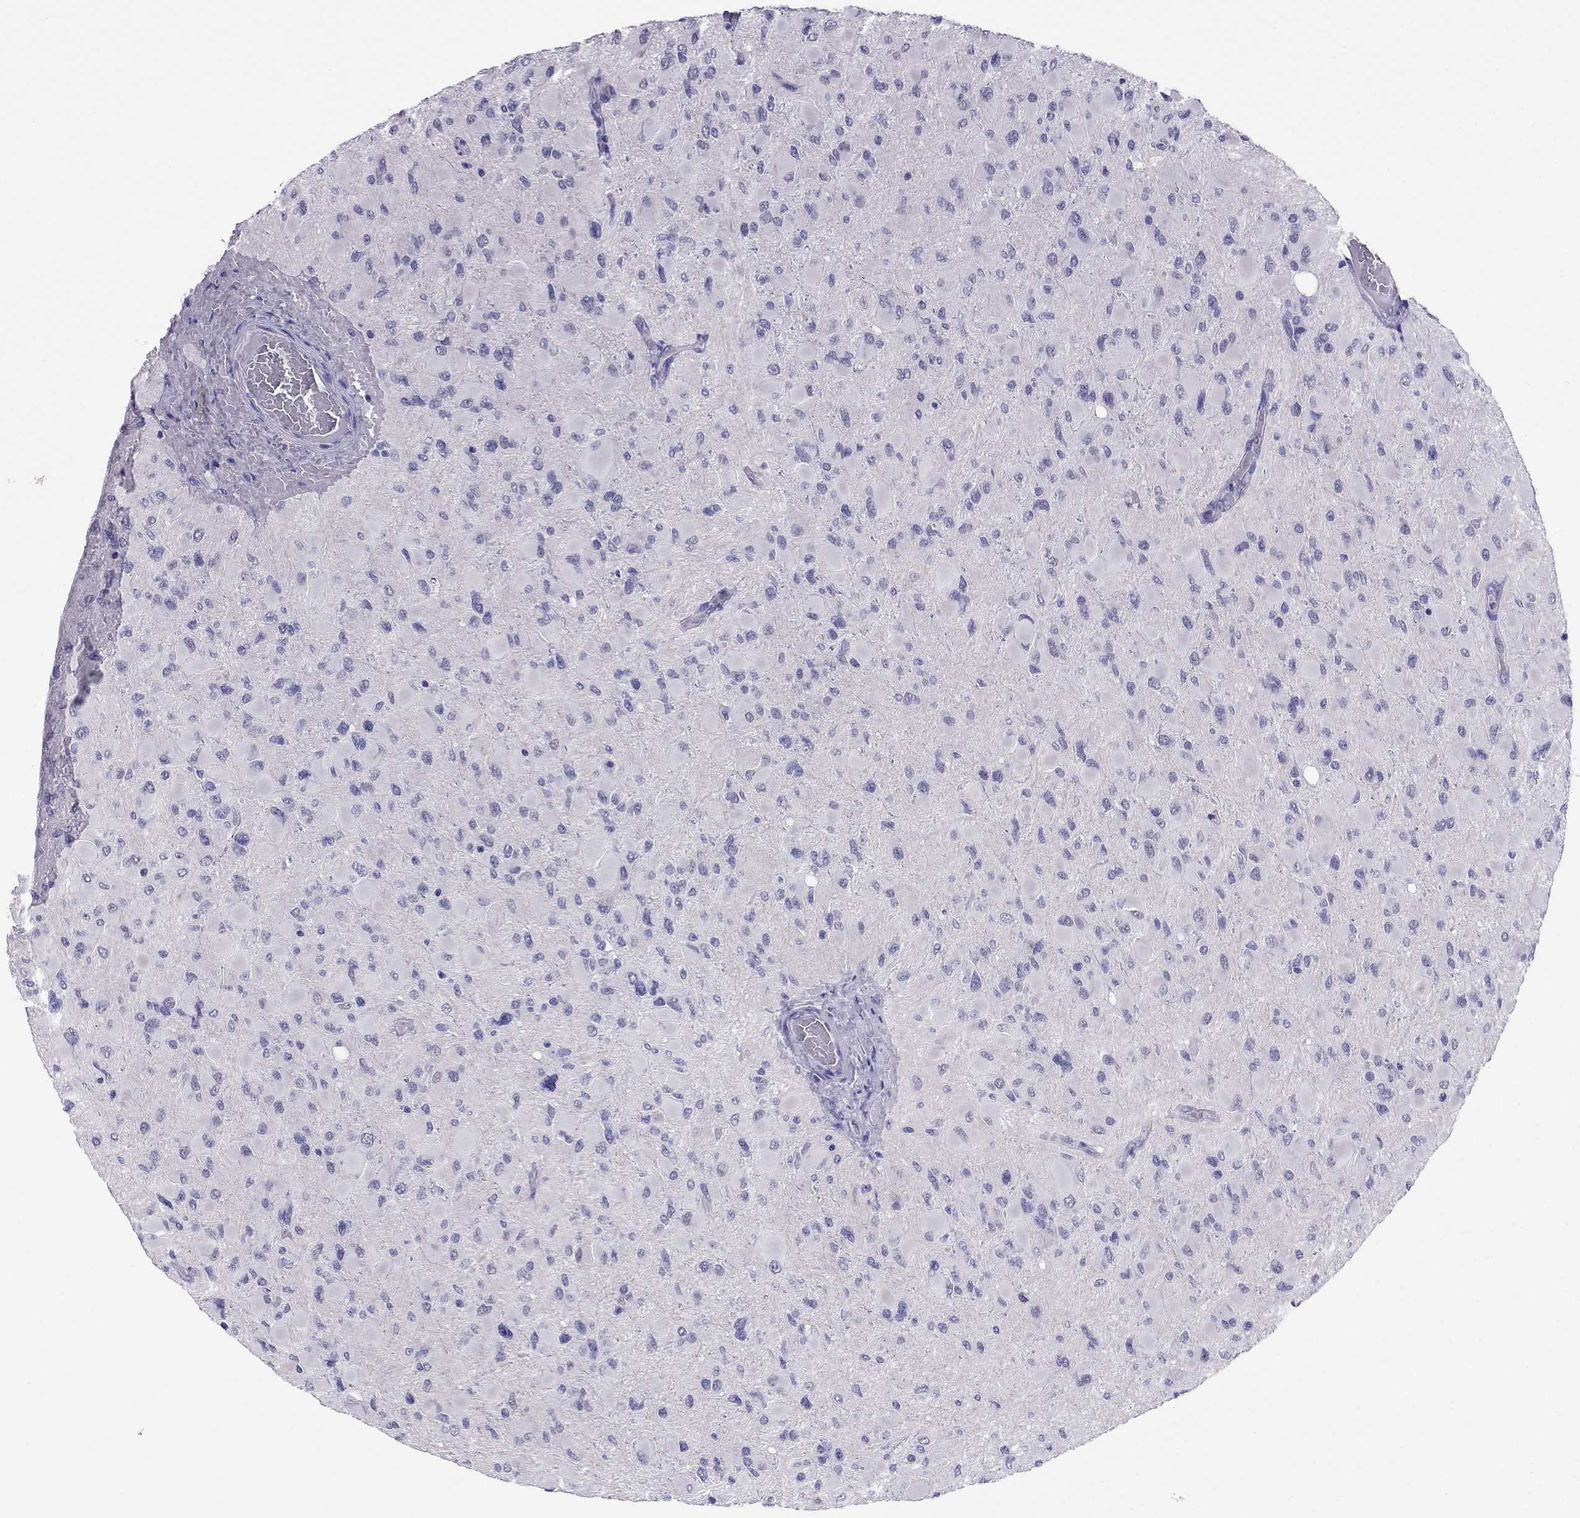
{"staining": {"intensity": "negative", "quantity": "none", "location": "none"}, "tissue": "glioma", "cell_type": "Tumor cells", "image_type": "cancer", "snomed": [{"axis": "morphology", "description": "Glioma, malignant, High grade"}, {"axis": "topography", "description": "Cerebral cortex"}], "caption": "Malignant glioma (high-grade) stained for a protein using immunohistochemistry shows no expression tumor cells.", "gene": "CROCC2", "patient": {"sex": "female", "age": 36}}